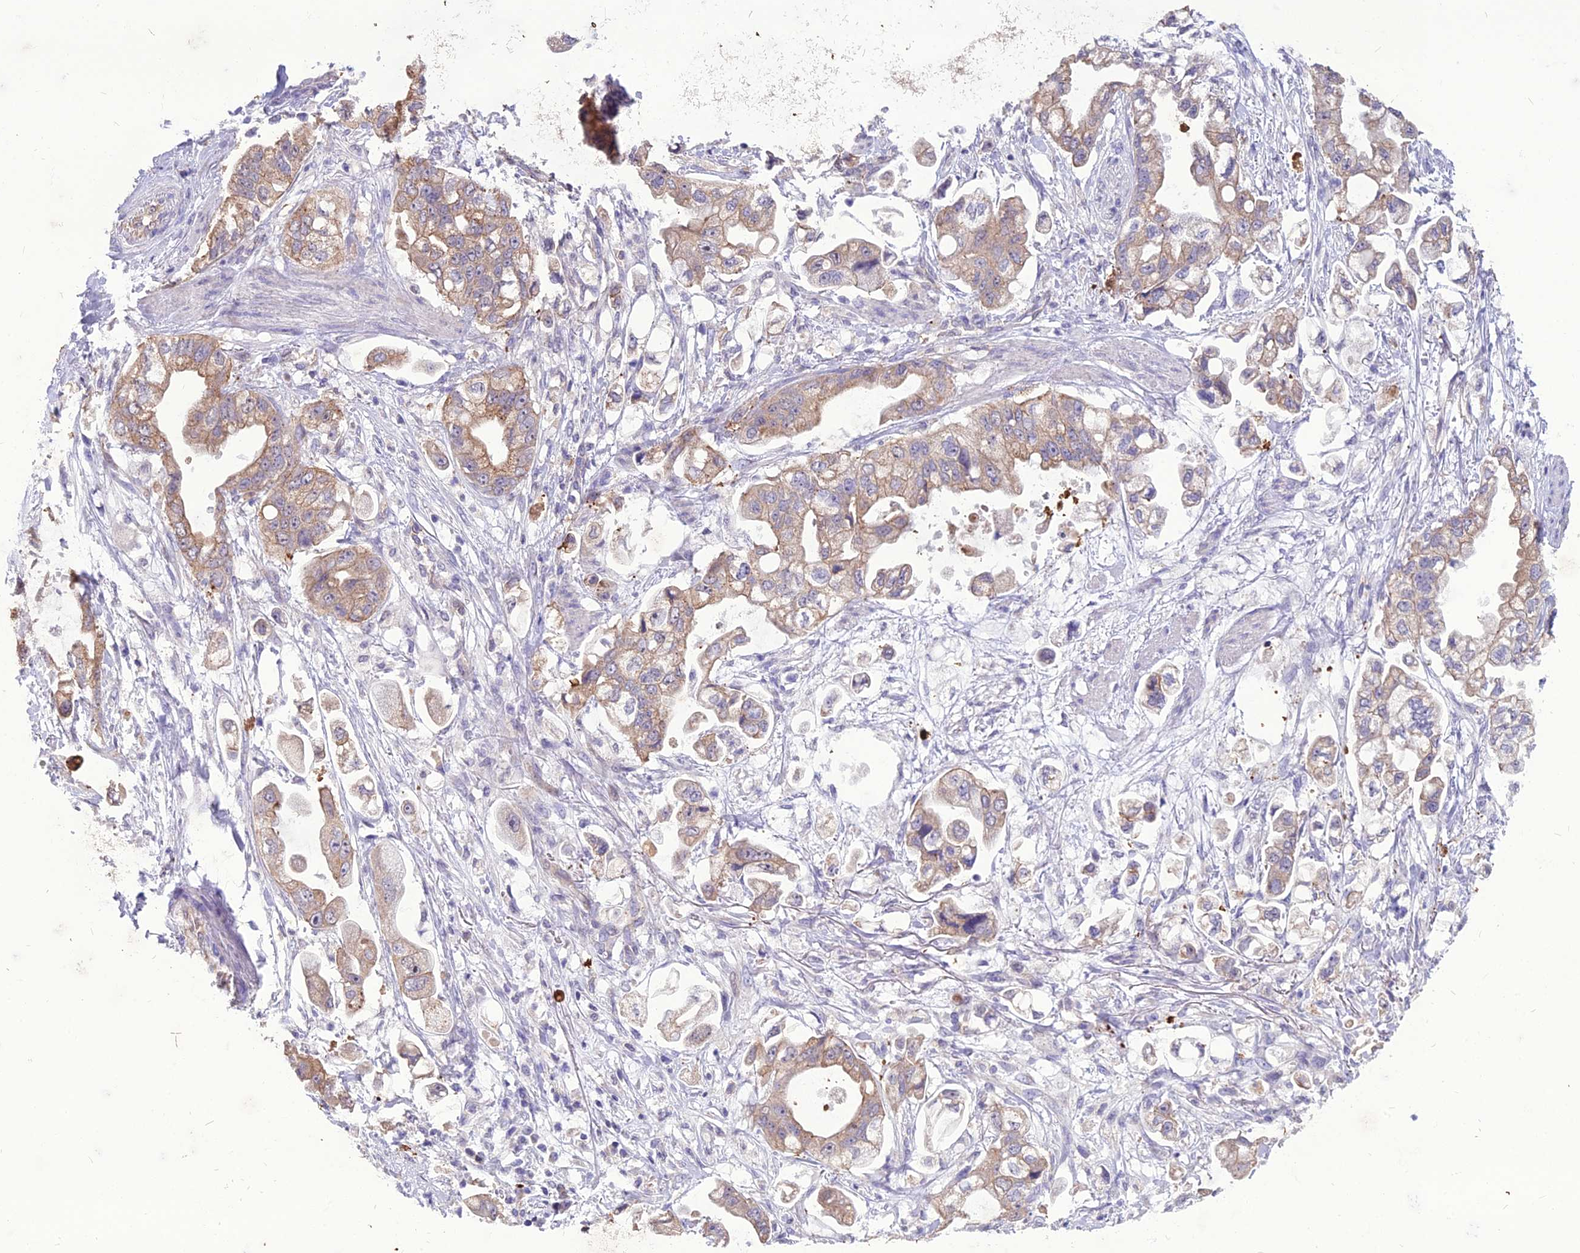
{"staining": {"intensity": "weak", "quantity": ">75%", "location": "cytoplasmic/membranous"}, "tissue": "stomach cancer", "cell_type": "Tumor cells", "image_type": "cancer", "snomed": [{"axis": "morphology", "description": "Adenocarcinoma, NOS"}, {"axis": "topography", "description": "Stomach"}], "caption": "A low amount of weak cytoplasmic/membranous staining is appreciated in approximately >75% of tumor cells in stomach adenocarcinoma tissue.", "gene": "PCED1B", "patient": {"sex": "male", "age": 62}}